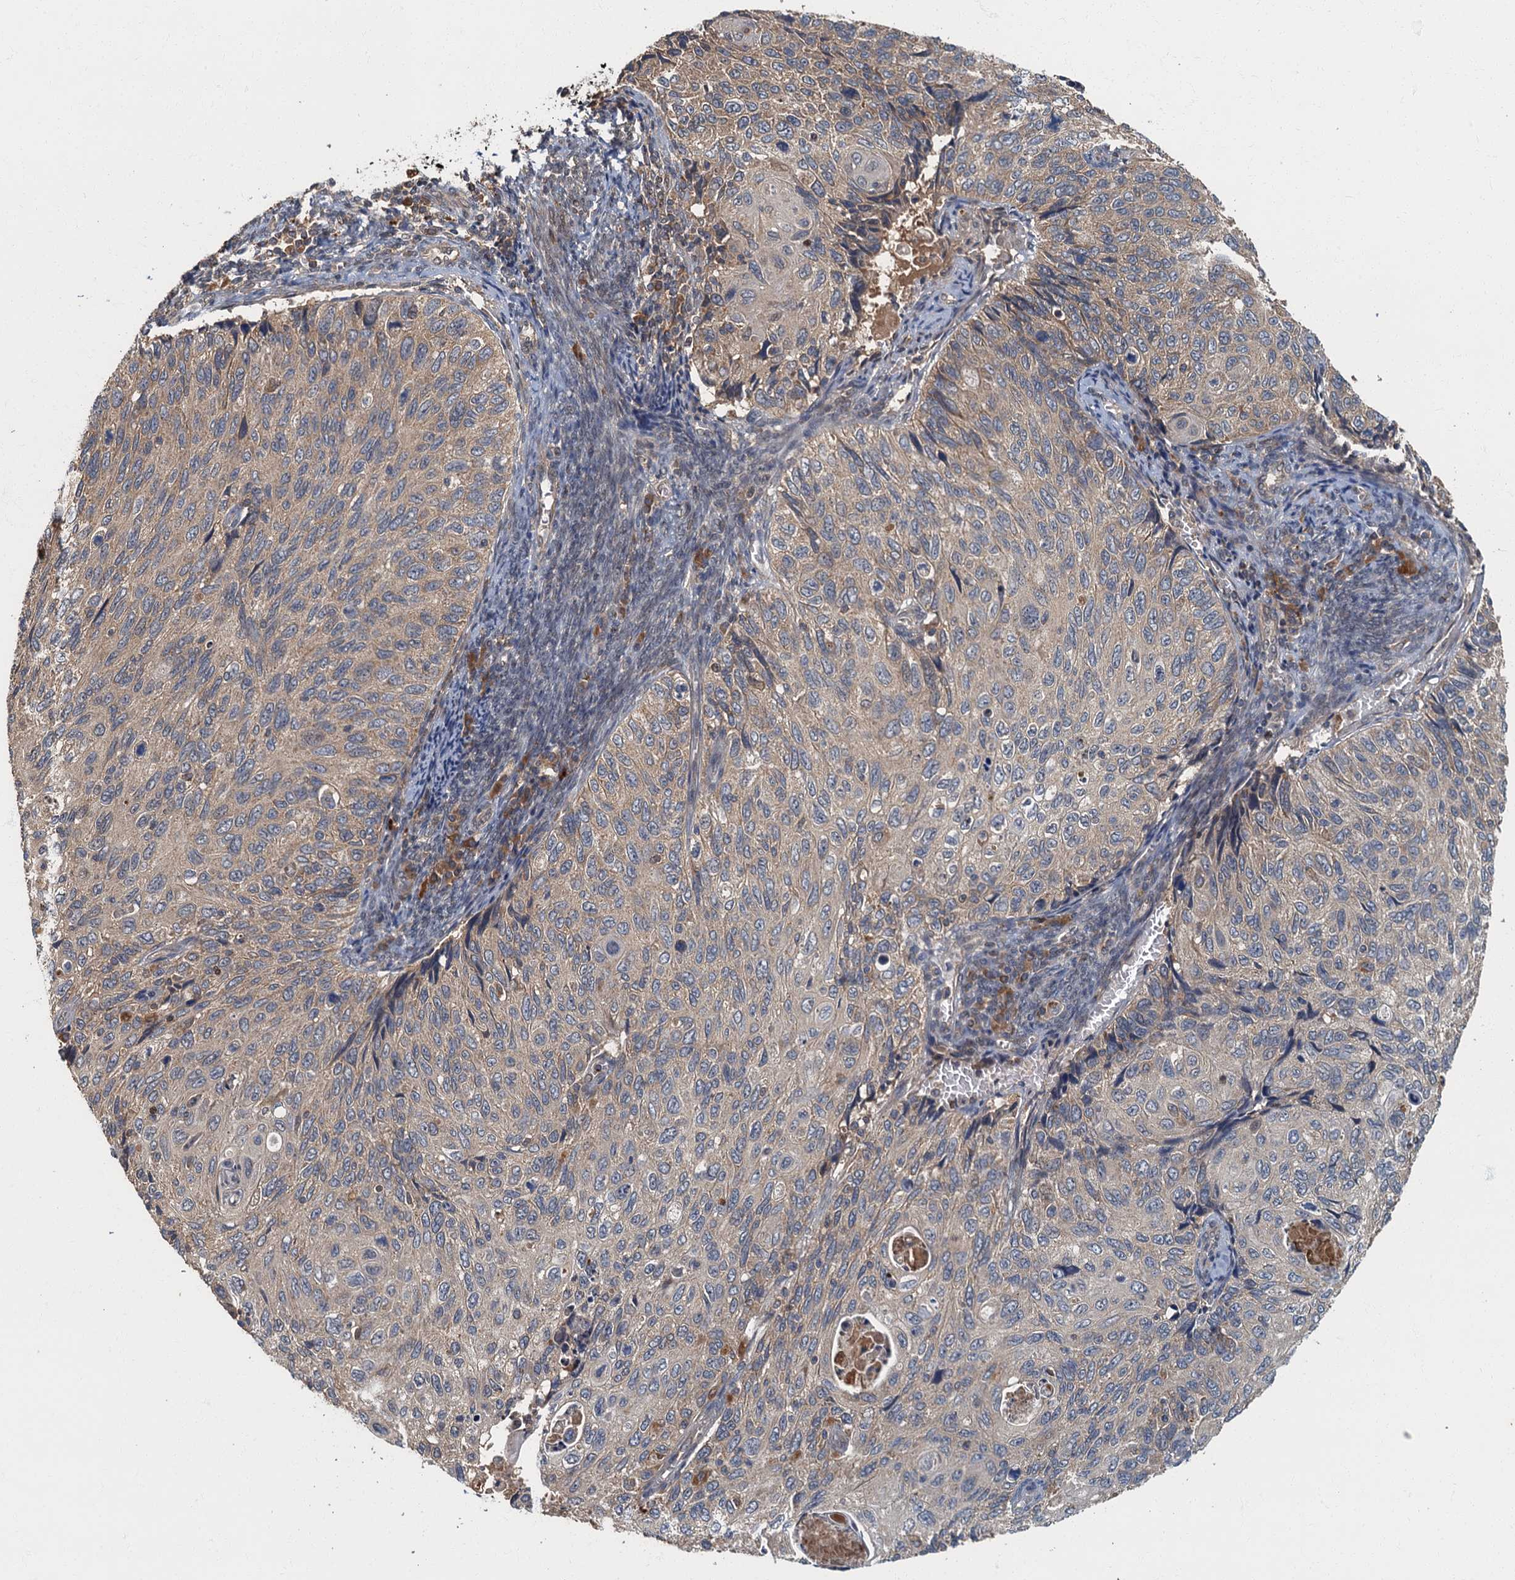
{"staining": {"intensity": "weak", "quantity": "25%-75%", "location": "cytoplasmic/membranous"}, "tissue": "cervical cancer", "cell_type": "Tumor cells", "image_type": "cancer", "snomed": [{"axis": "morphology", "description": "Squamous cell carcinoma, NOS"}, {"axis": "topography", "description": "Cervix"}], "caption": "Immunohistochemical staining of human cervical cancer exhibits low levels of weak cytoplasmic/membranous protein staining in about 25%-75% of tumor cells.", "gene": "WDCP", "patient": {"sex": "female", "age": 70}}